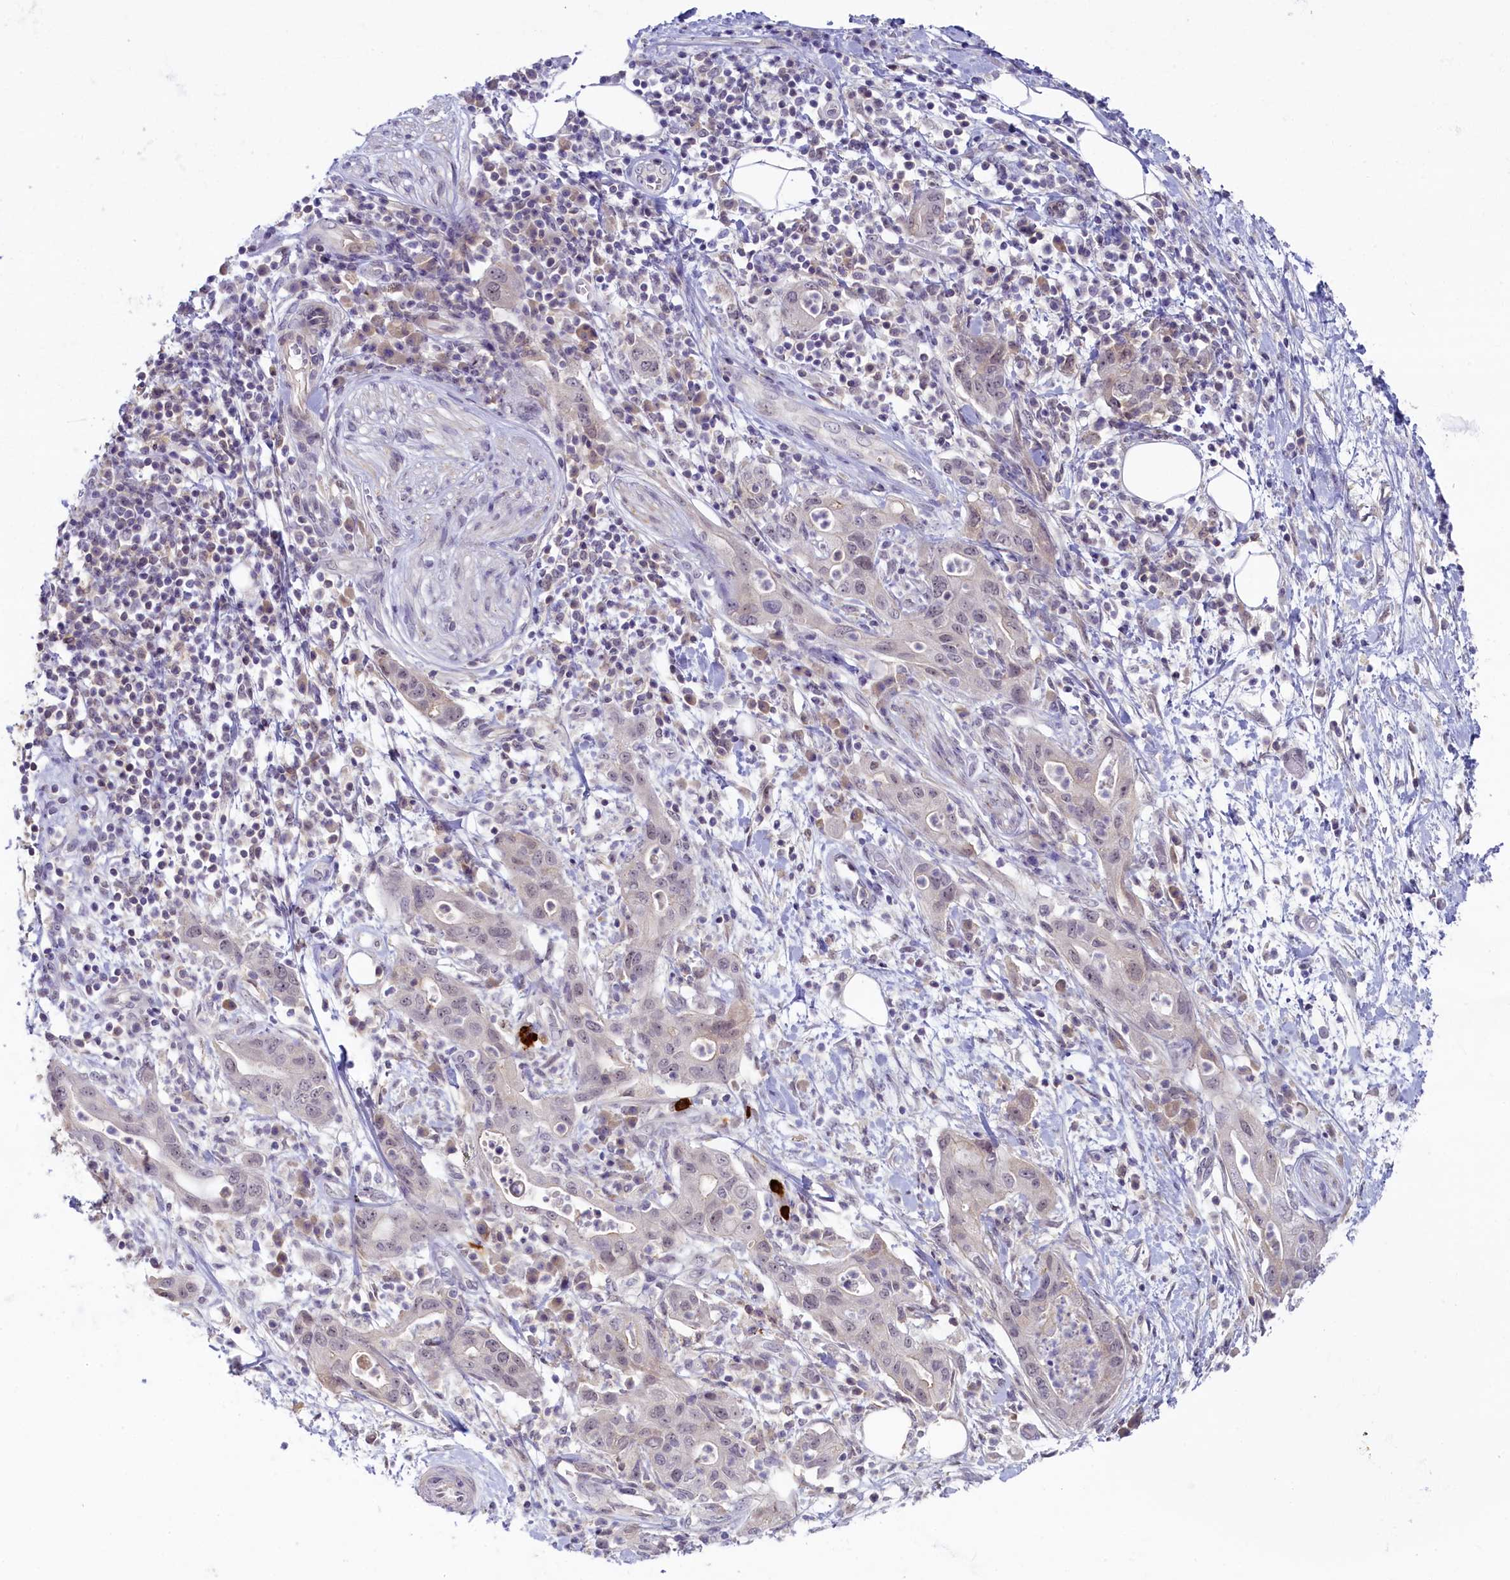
{"staining": {"intensity": "weak", "quantity": "25%-75%", "location": "nuclear"}, "tissue": "pancreatic cancer", "cell_type": "Tumor cells", "image_type": "cancer", "snomed": [{"axis": "morphology", "description": "Adenocarcinoma, NOS"}, {"axis": "topography", "description": "Pancreas"}], "caption": "This is a histology image of IHC staining of pancreatic adenocarcinoma, which shows weak staining in the nuclear of tumor cells.", "gene": "CRAMP1", "patient": {"sex": "female", "age": 73}}